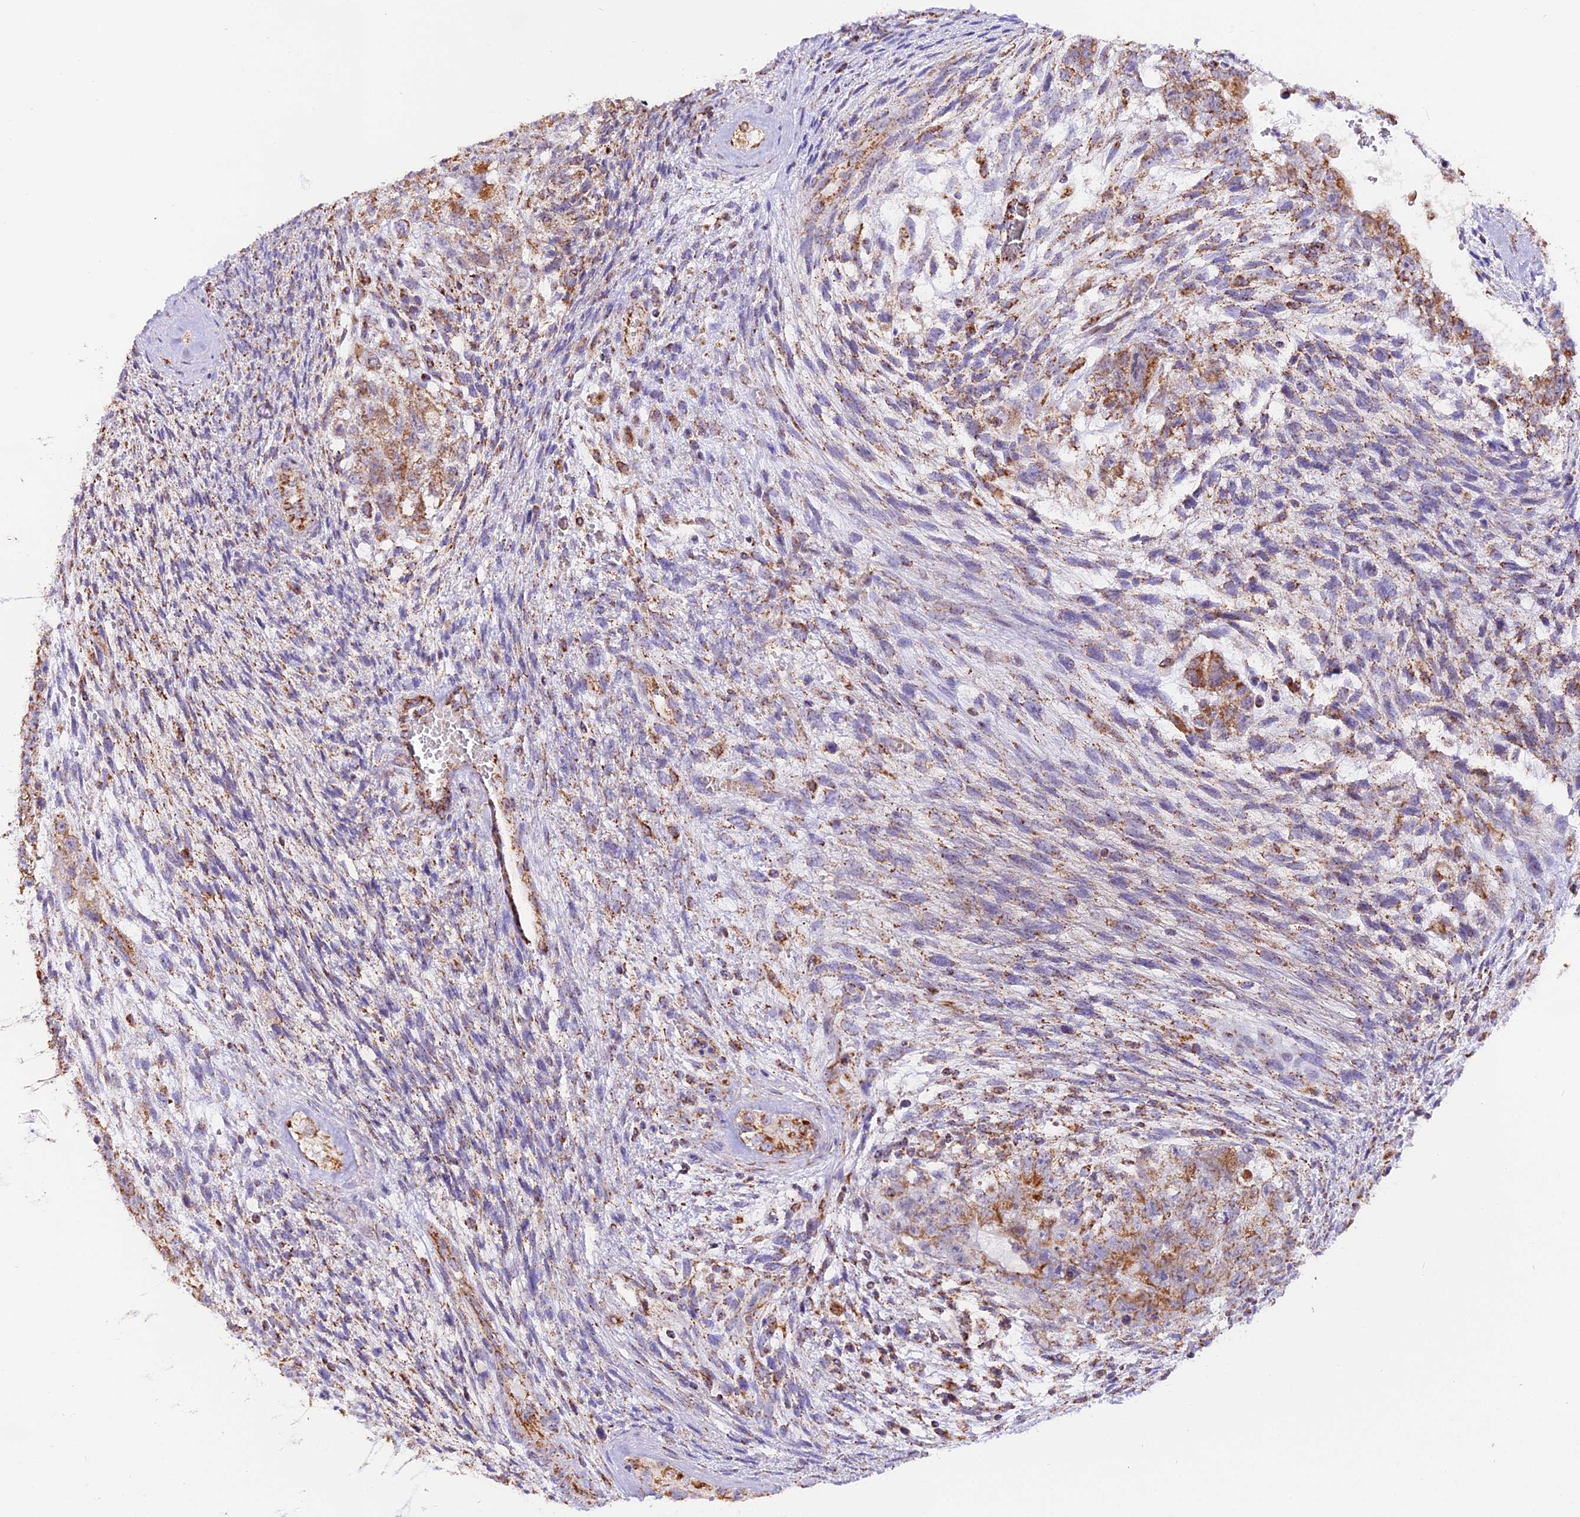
{"staining": {"intensity": "moderate", "quantity": "25%-75%", "location": "cytoplasmic/membranous"}, "tissue": "testis cancer", "cell_type": "Tumor cells", "image_type": "cancer", "snomed": [{"axis": "morphology", "description": "Carcinoma, Embryonal, NOS"}, {"axis": "topography", "description": "Testis"}], "caption": "Embryonal carcinoma (testis) tissue demonstrates moderate cytoplasmic/membranous staining in about 25%-75% of tumor cells, visualized by immunohistochemistry.", "gene": "NDUFA8", "patient": {"sex": "male", "age": 26}}